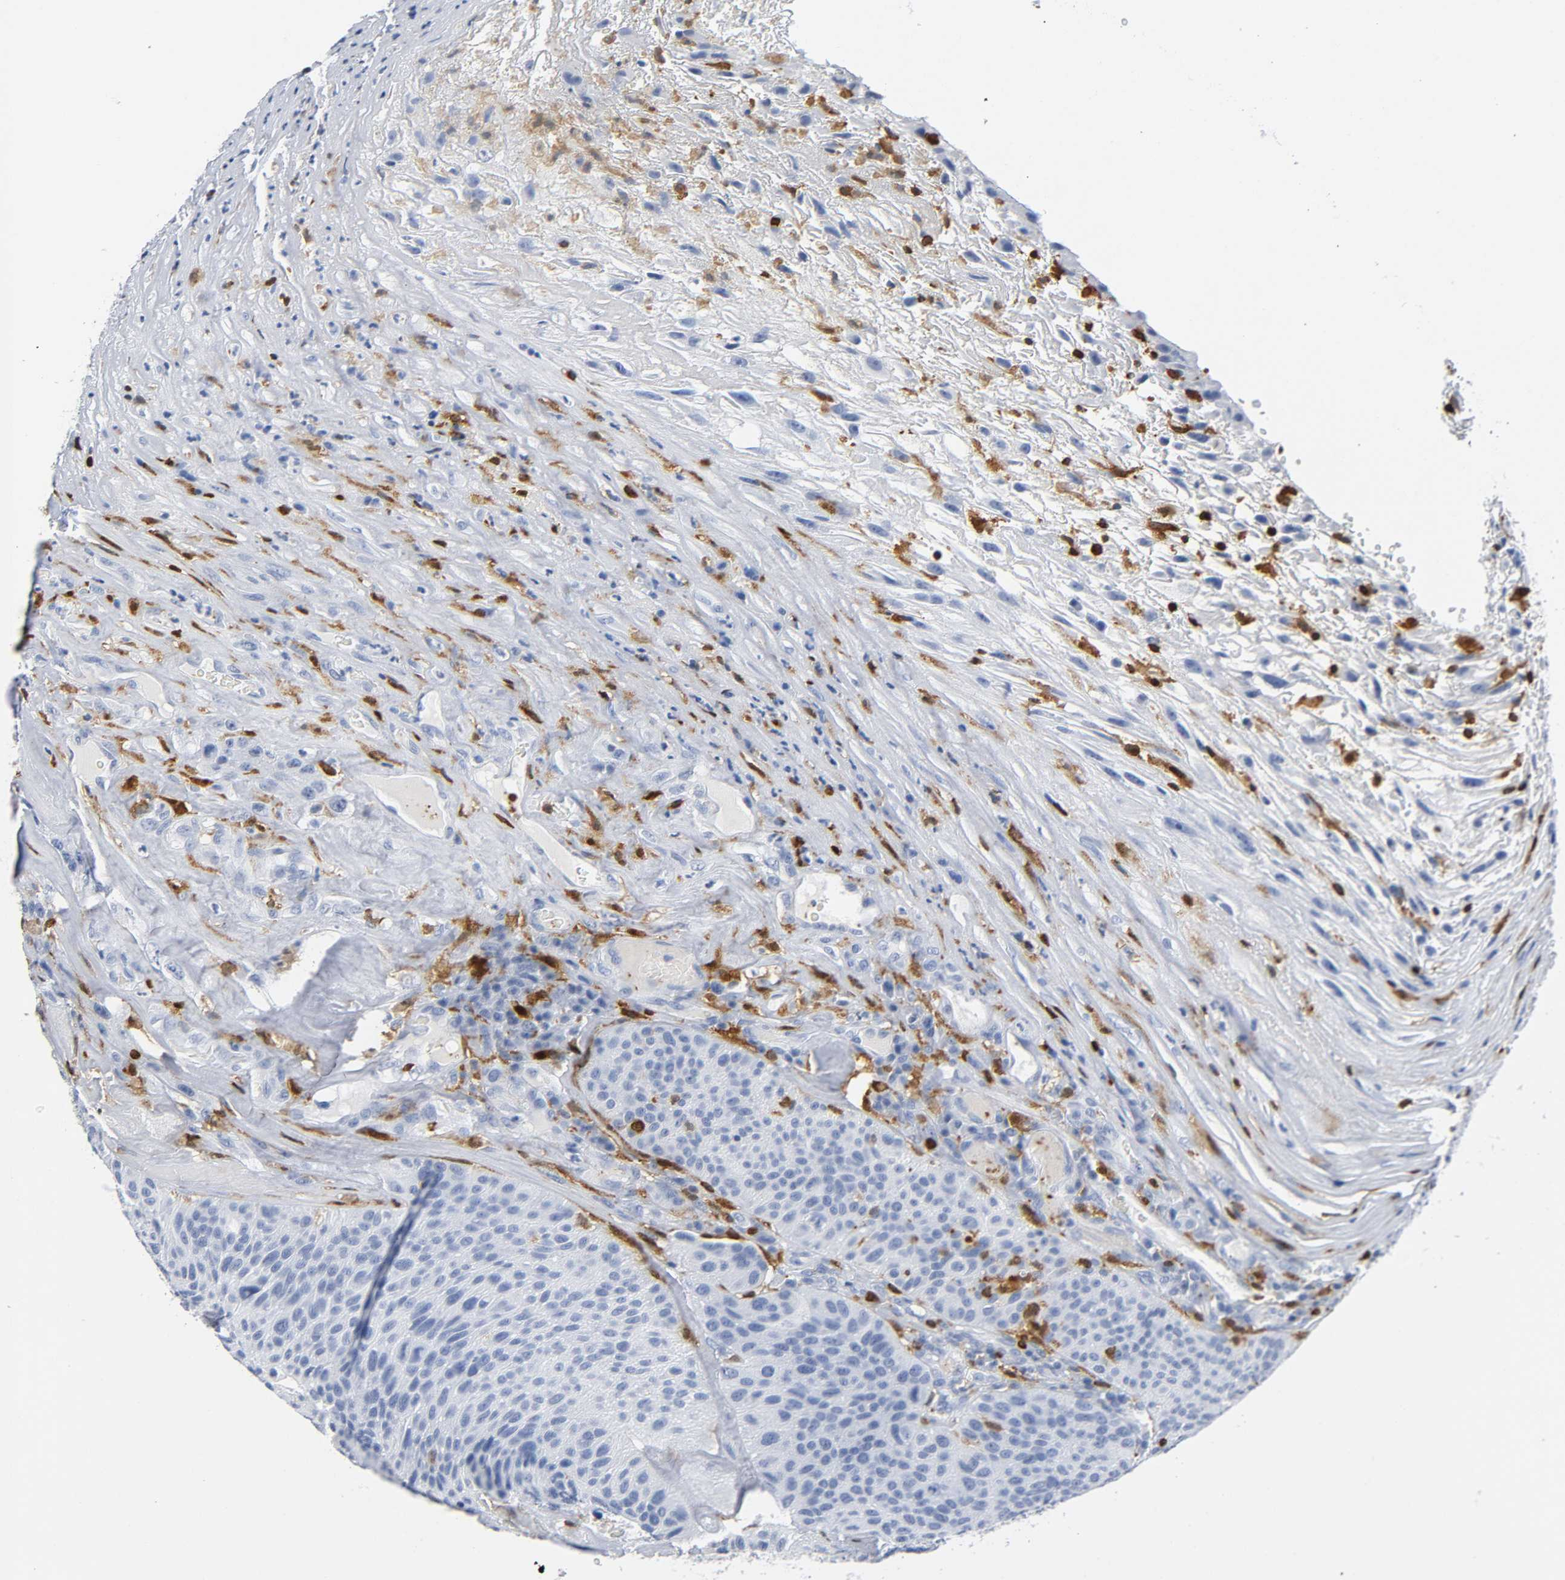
{"staining": {"intensity": "negative", "quantity": "none", "location": "none"}, "tissue": "urothelial cancer", "cell_type": "Tumor cells", "image_type": "cancer", "snomed": [{"axis": "morphology", "description": "Urothelial carcinoma, High grade"}, {"axis": "topography", "description": "Urinary bladder"}], "caption": "Tumor cells are negative for protein expression in human high-grade urothelial carcinoma.", "gene": "DOK2", "patient": {"sex": "male", "age": 66}}